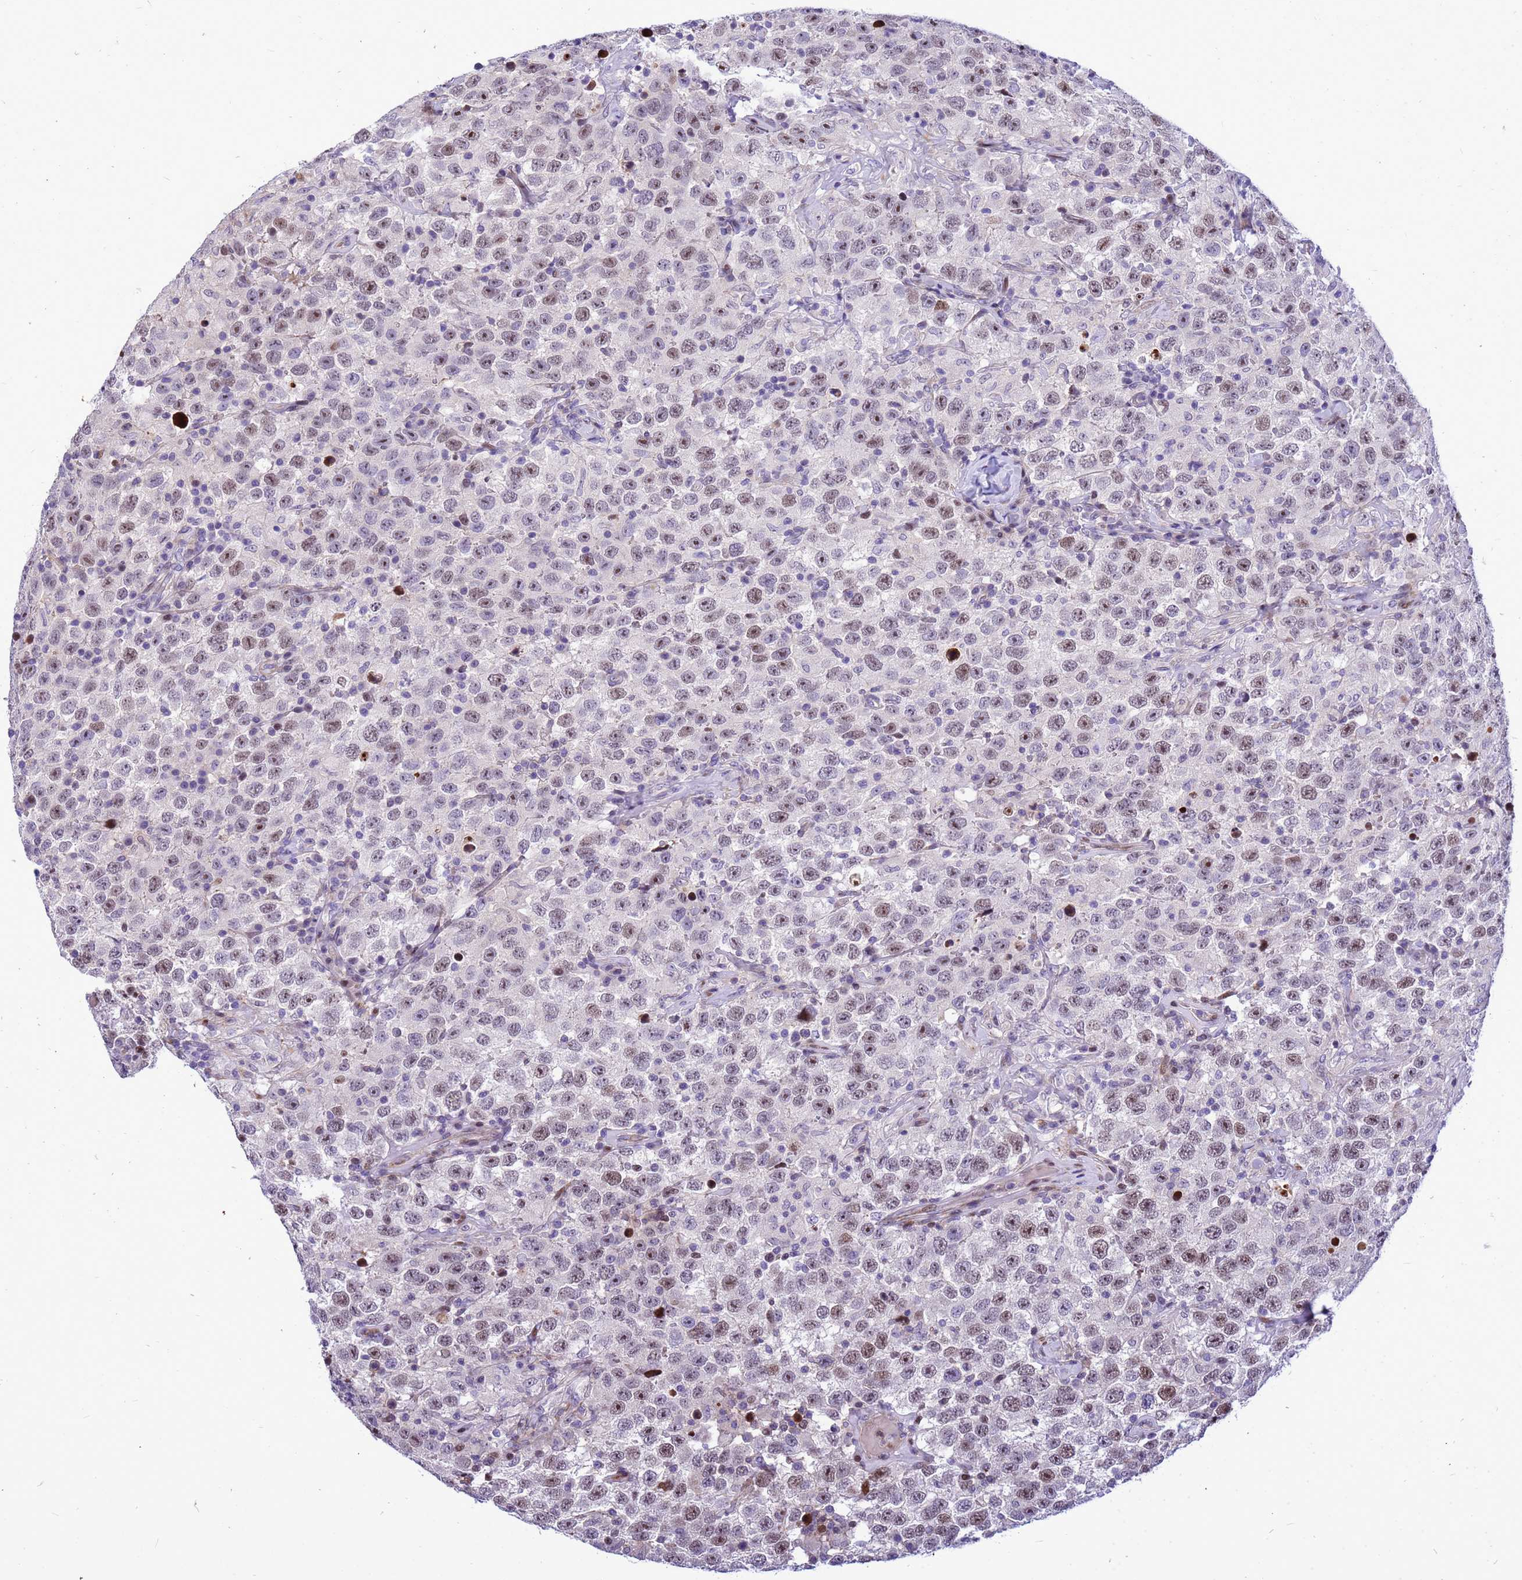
{"staining": {"intensity": "moderate", "quantity": "25%-75%", "location": "nuclear"}, "tissue": "testis cancer", "cell_type": "Tumor cells", "image_type": "cancer", "snomed": [{"axis": "morphology", "description": "Seminoma, NOS"}, {"axis": "topography", "description": "Testis"}], "caption": "Seminoma (testis) was stained to show a protein in brown. There is medium levels of moderate nuclear expression in about 25%-75% of tumor cells.", "gene": "ADAMTS7", "patient": {"sex": "male", "age": 41}}